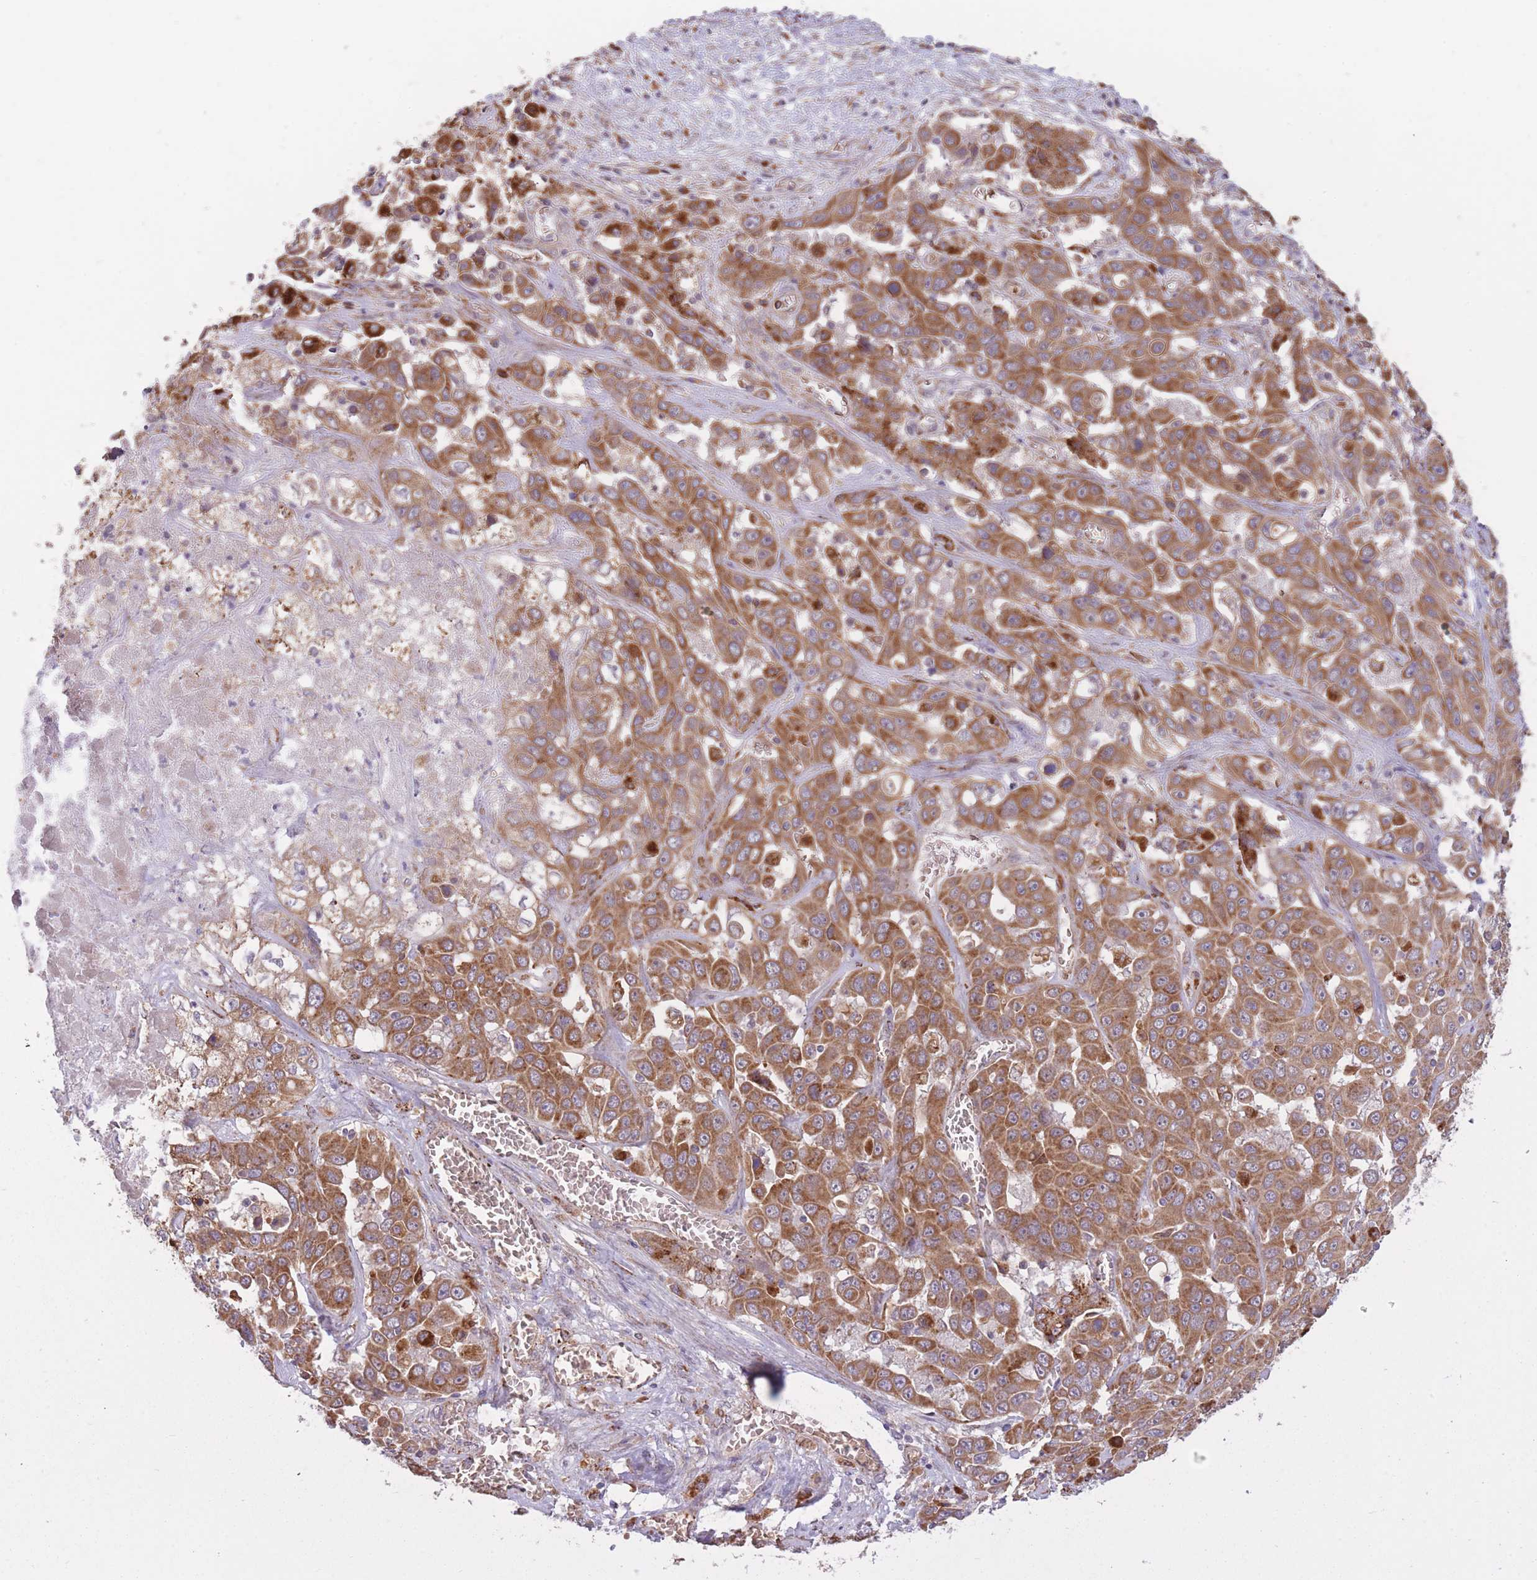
{"staining": {"intensity": "moderate", "quantity": ">75%", "location": "cytoplasmic/membranous"}, "tissue": "liver cancer", "cell_type": "Tumor cells", "image_type": "cancer", "snomed": [{"axis": "morphology", "description": "Cholangiocarcinoma"}, {"axis": "topography", "description": "Liver"}], "caption": "This micrograph reveals cholangiocarcinoma (liver) stained with immunohistochemistry to label a protein in brown. The cytoplasmic/membranous of tumor cells show moderate positivity for the protein. Nuclei are counter-stained blue.", "gene": "POLR3F", "patient": {"sex": "female", "age": 52}}